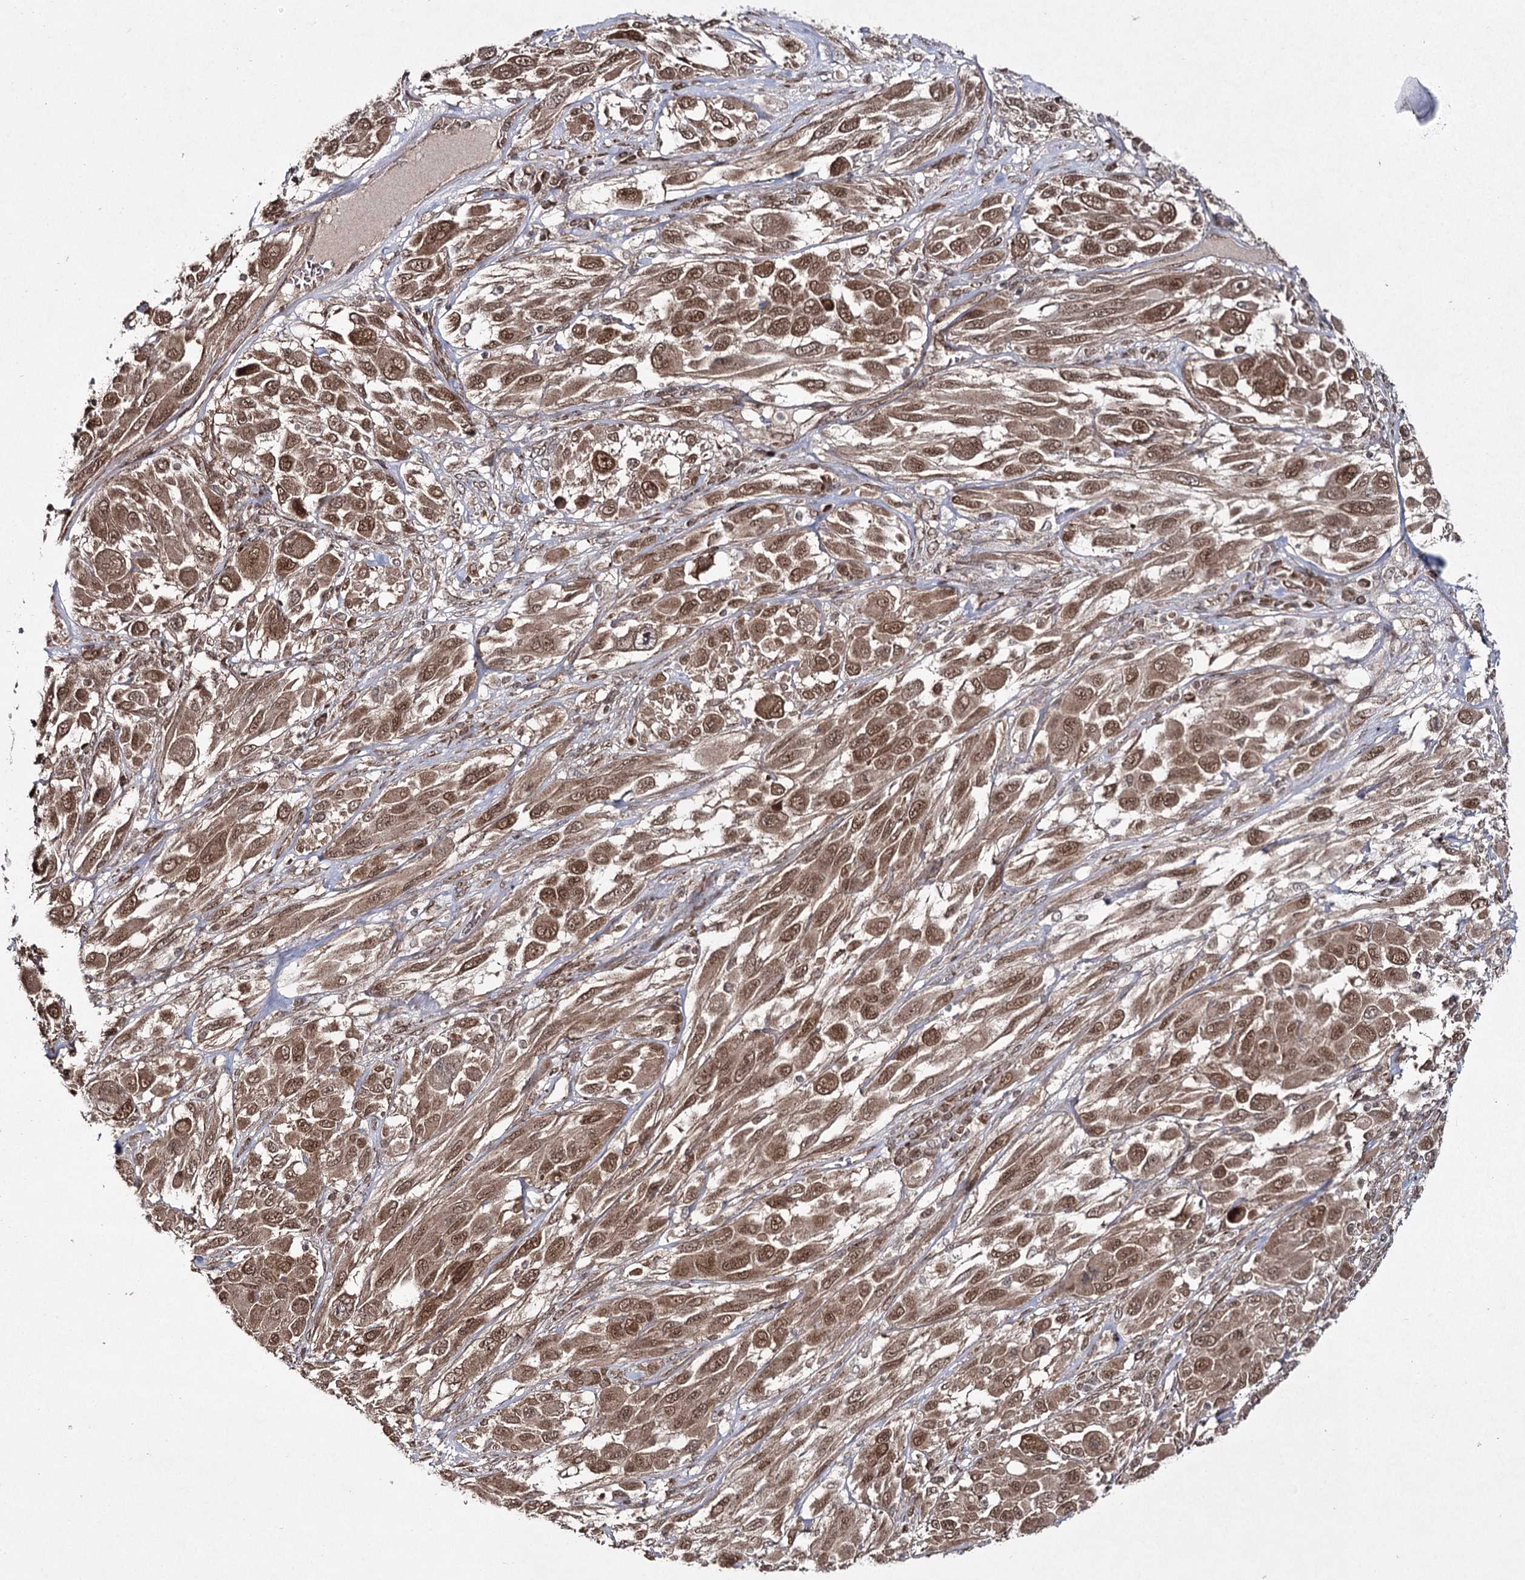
{"staining": {"intensity": "moderate", "quantity": ">75%", "location": "cytoplasmic/membranous,nuclear"}, "tissue": "melanoma", "cell_type": "Tumor cells", "image_type": "cancer", "snomed": [{"axis": "morphology", "description": "Malignant melanoma, NOS"}, {"axis": "topography", "description": "Skin"}], "caption": "Protein expression analysis of malignant melanoma exhibits moderate cytoplasmic/membranous and nuclear staining in approximately >75% of tumor cells.", "gene": "TRNT1", "patient": {"sex": "female", "age": 91}}